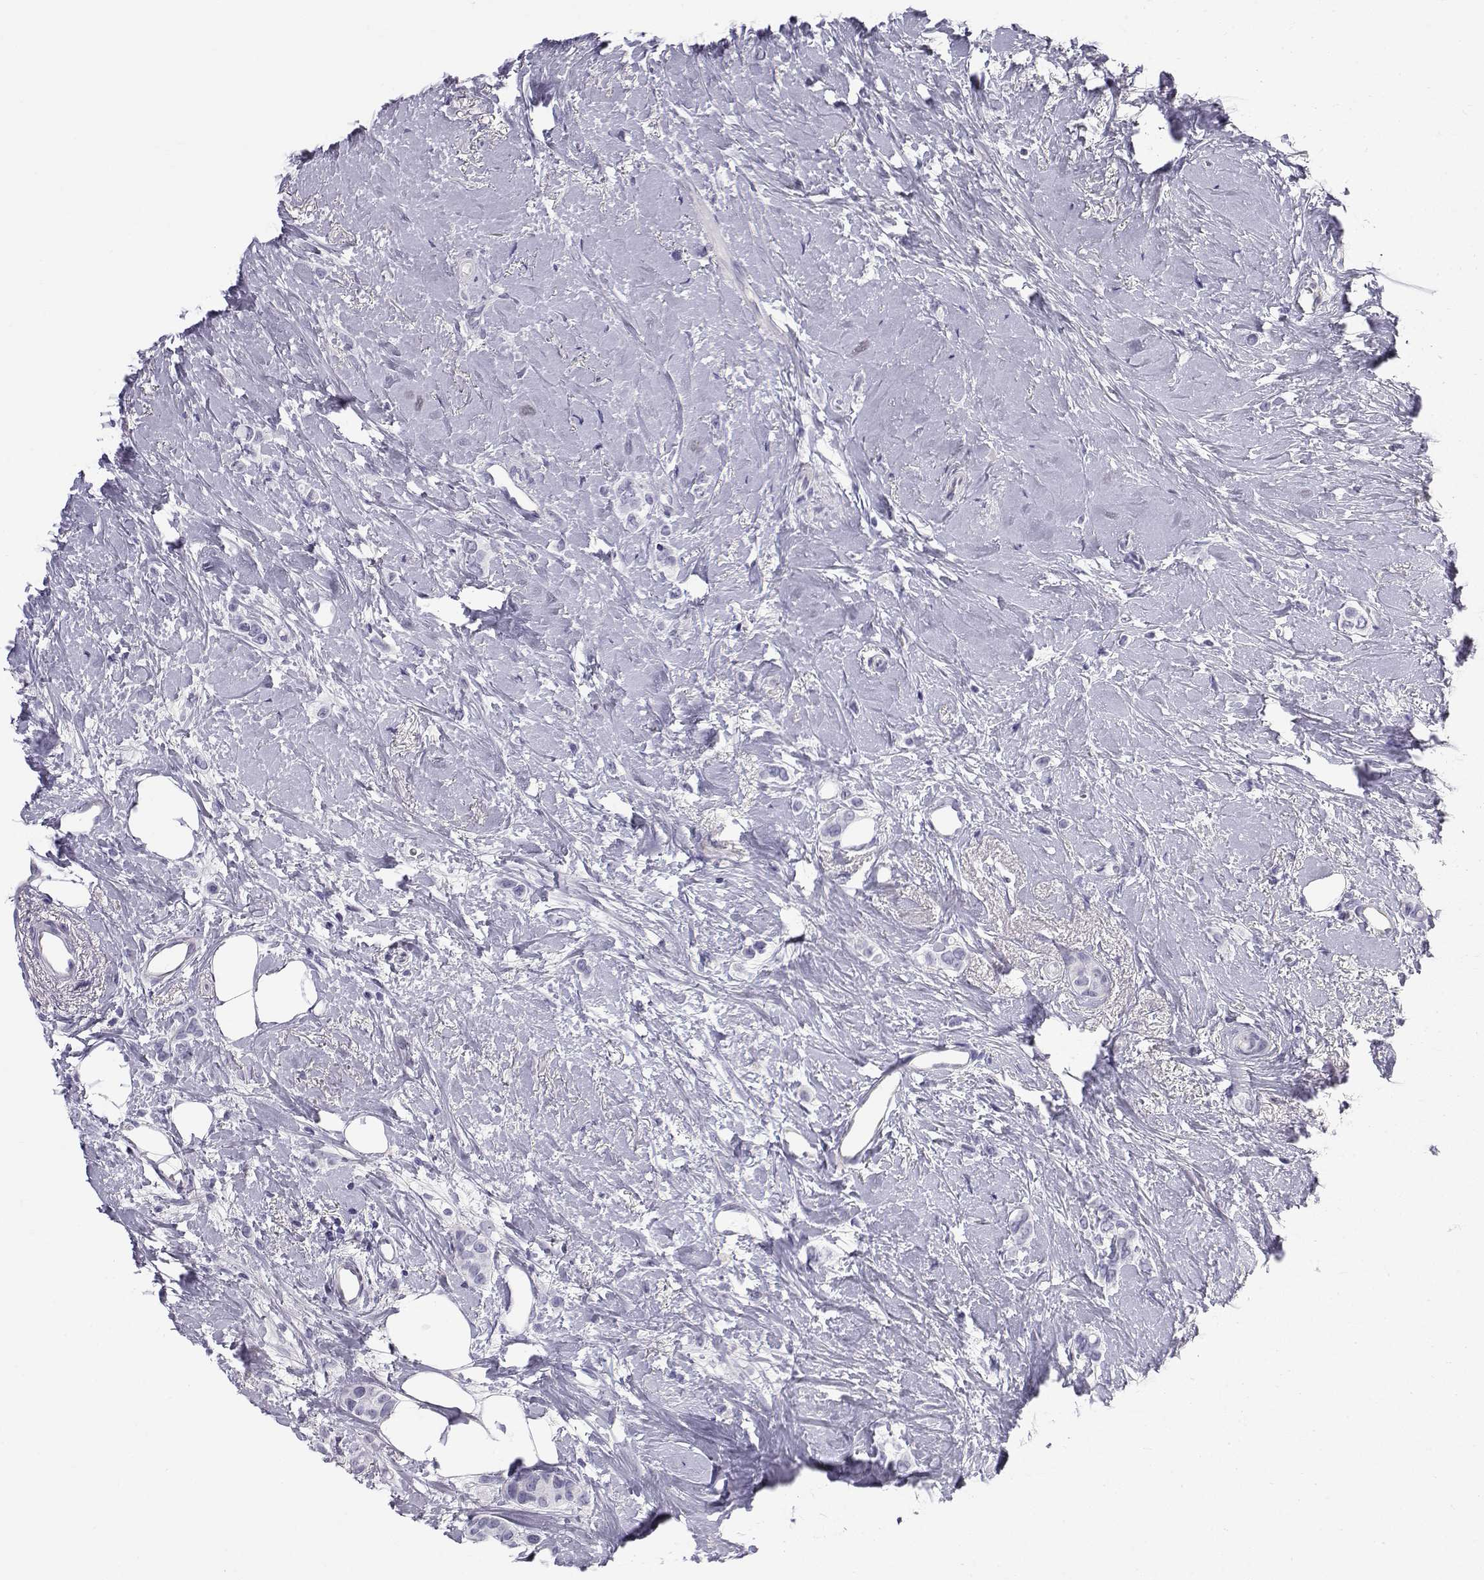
{"staining": {"intensity": "negative", "quantity": "none", "location": "none"}, "tissue": "breast cancer", "cell_type": "Tumor cells", "image_type": "cancer", "snomed": [{"axis": "morphology", "description": "Lobular carcinoma"}, {"axis": "topography", "description": "Breast"}], "caption": "High magnification brightfield microscopy of breast lobular carcinoma stained with DAB (brown) and counterstained with hematoxylin (blue): tumor cells show no significant positivity.", "gene": "RNASE12", "patient": {"sex": "female", "age": 66}}